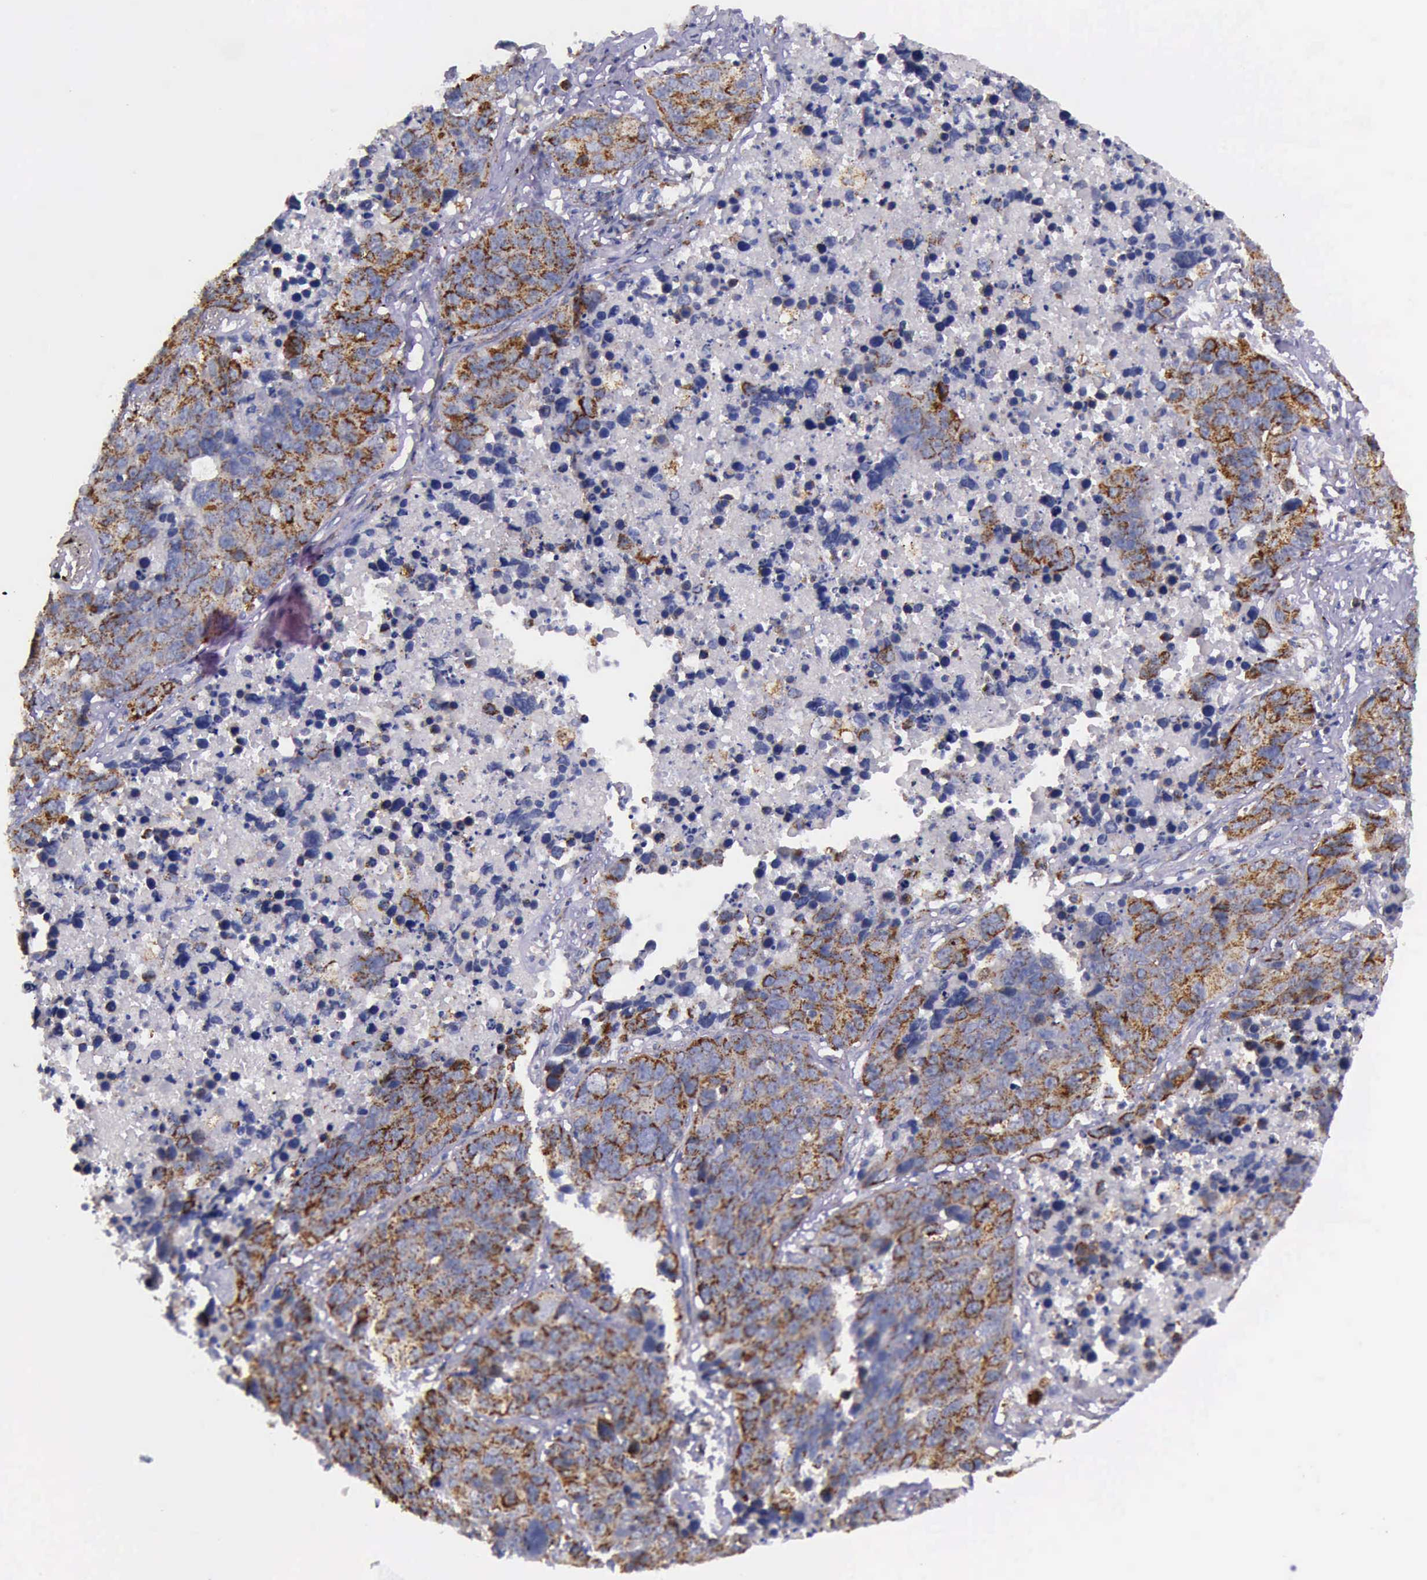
{"staining": {"intensity": "moderate", "quantity": ">75%", "location": "cytoplasmic/membranous"}, "tissue": "lung cancer", "cell_type": "Tumor cells", "image_type": "cancer", "snomed": [{"axis": "morphology", "description": "Carcinoid, malignant, NOS"}, {"axis": "topography", "description": "Lung"}], "caption": "The immunohistochemical stain highlights moderate cytoplasmic/membranous positivity in tumor cells of lung cancer (malignant carcinoid) tissue.", "gene": "TXN2", "patient": {"sex": "male", "age": 60}}